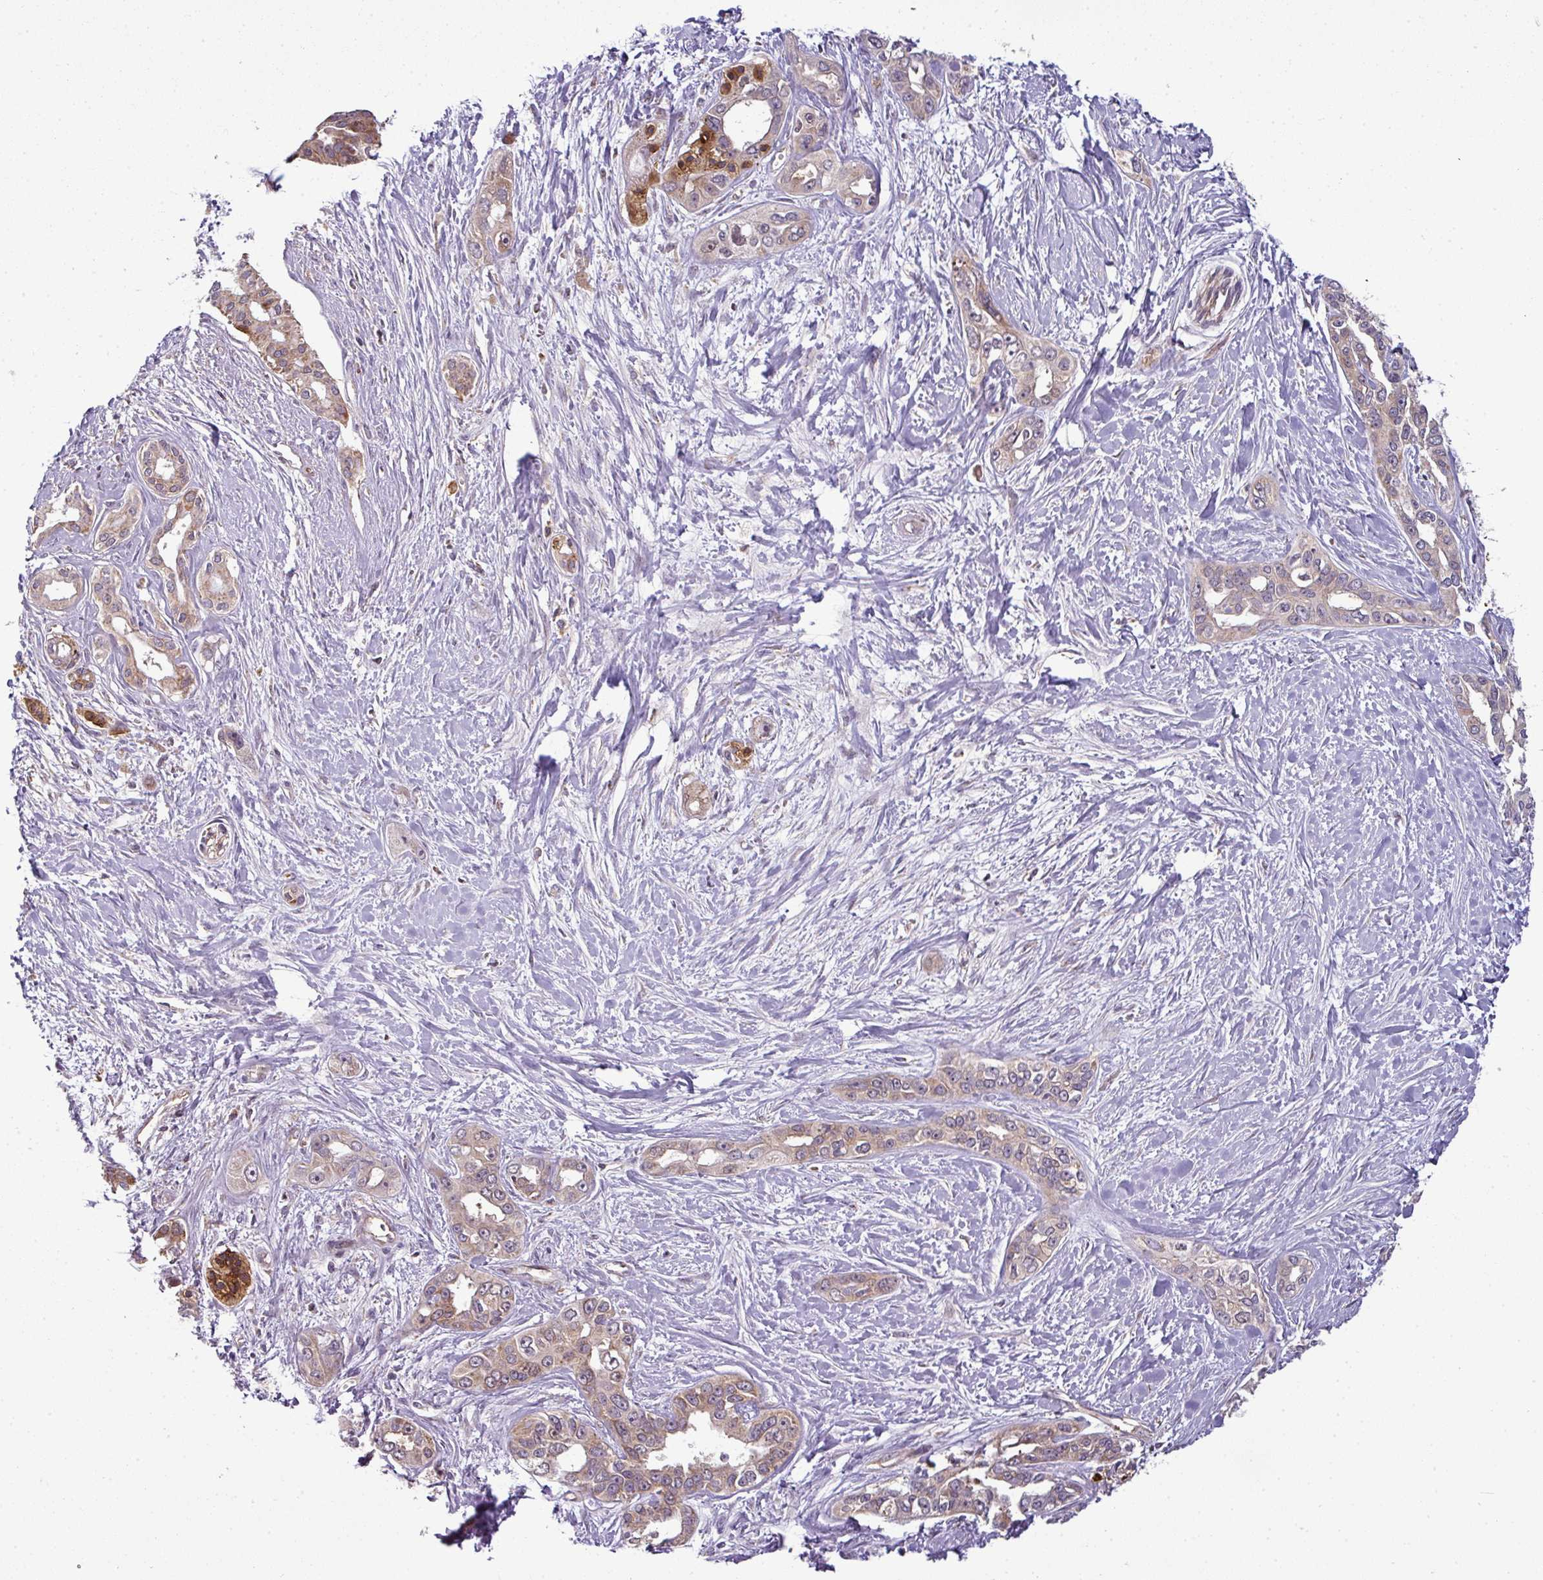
{"staining": {"intensity": "moderate", "quantity": "<25%", "location": "cytoplasmic/membranous,nuclear"}, "tissue": "pancreatic cancer", "cell_type": "Tumor cells", "image_type": "cancer", "snomed": [{"axis": "morphology", "description": "Adenocarcinoma, NOS"}, {"axis": "topography", "description": "Pancreas"}], "caption": "Pancreatic adenocarcinoma stained with immunohistochemistry (IHC) reveals moderate cytoplasmic/membranous and nuclear staining in approximately <25% of tumor cells.", "gene": "PRELID3B", "patient": {"sex": "female", "age": 50}}